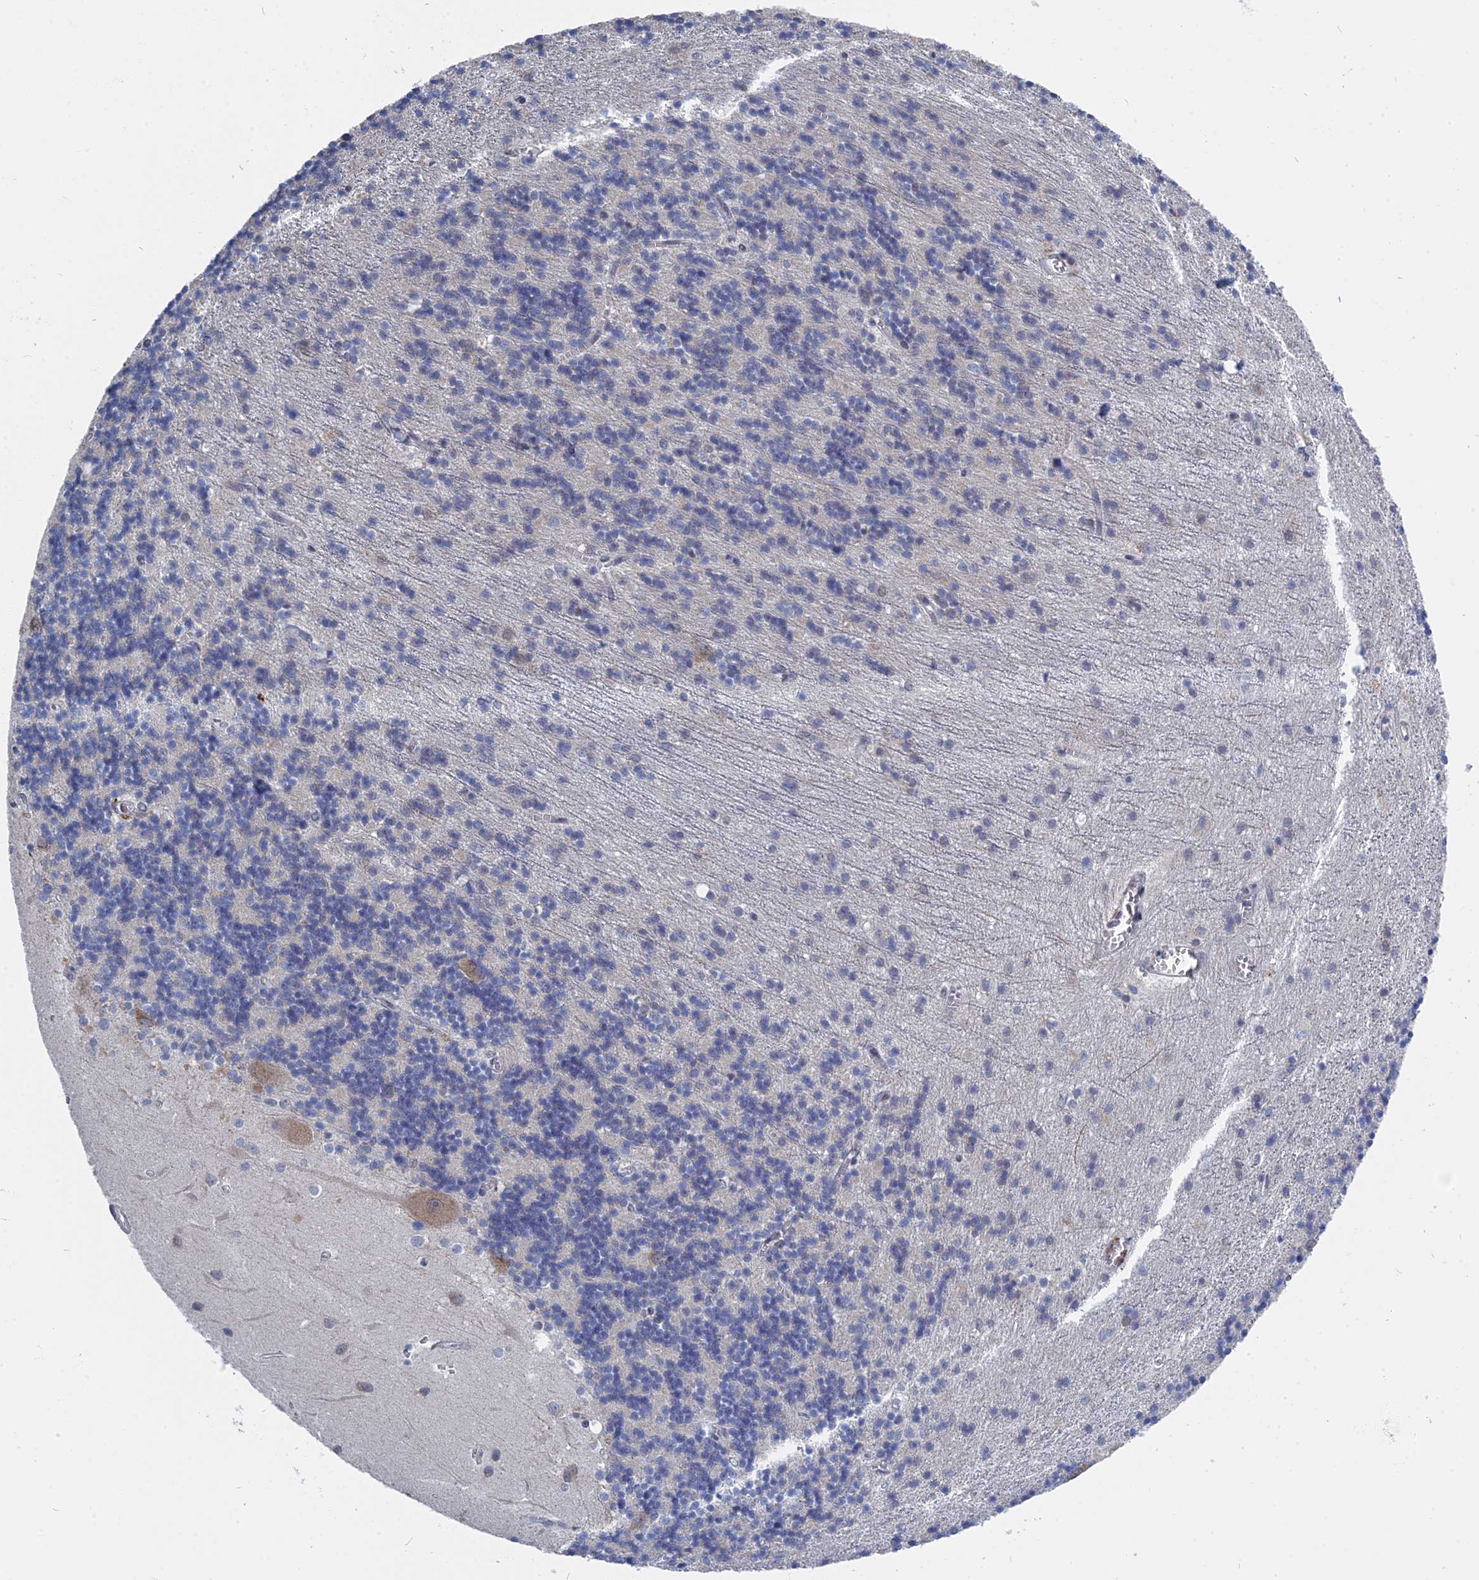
{"staining": {"intensity": "negative", "quantity": "none", "location": "none"}, "tissue": "cerebellum", "cell_type": "Cells in granular layer", "image_type": "normal", "snomed": [{"axis": "morphology", "description": "Normal tissue, NOS"}, {"axis": "topography", "description": "Cerebellum"}], "caption": "This is an immunohistochemistry (IHC) histopathology image of benign cerebellum. There is no positivity in cells in granular layer.", "gene": "MTRF1", "patient": {"sex": "male", "age": 54}}